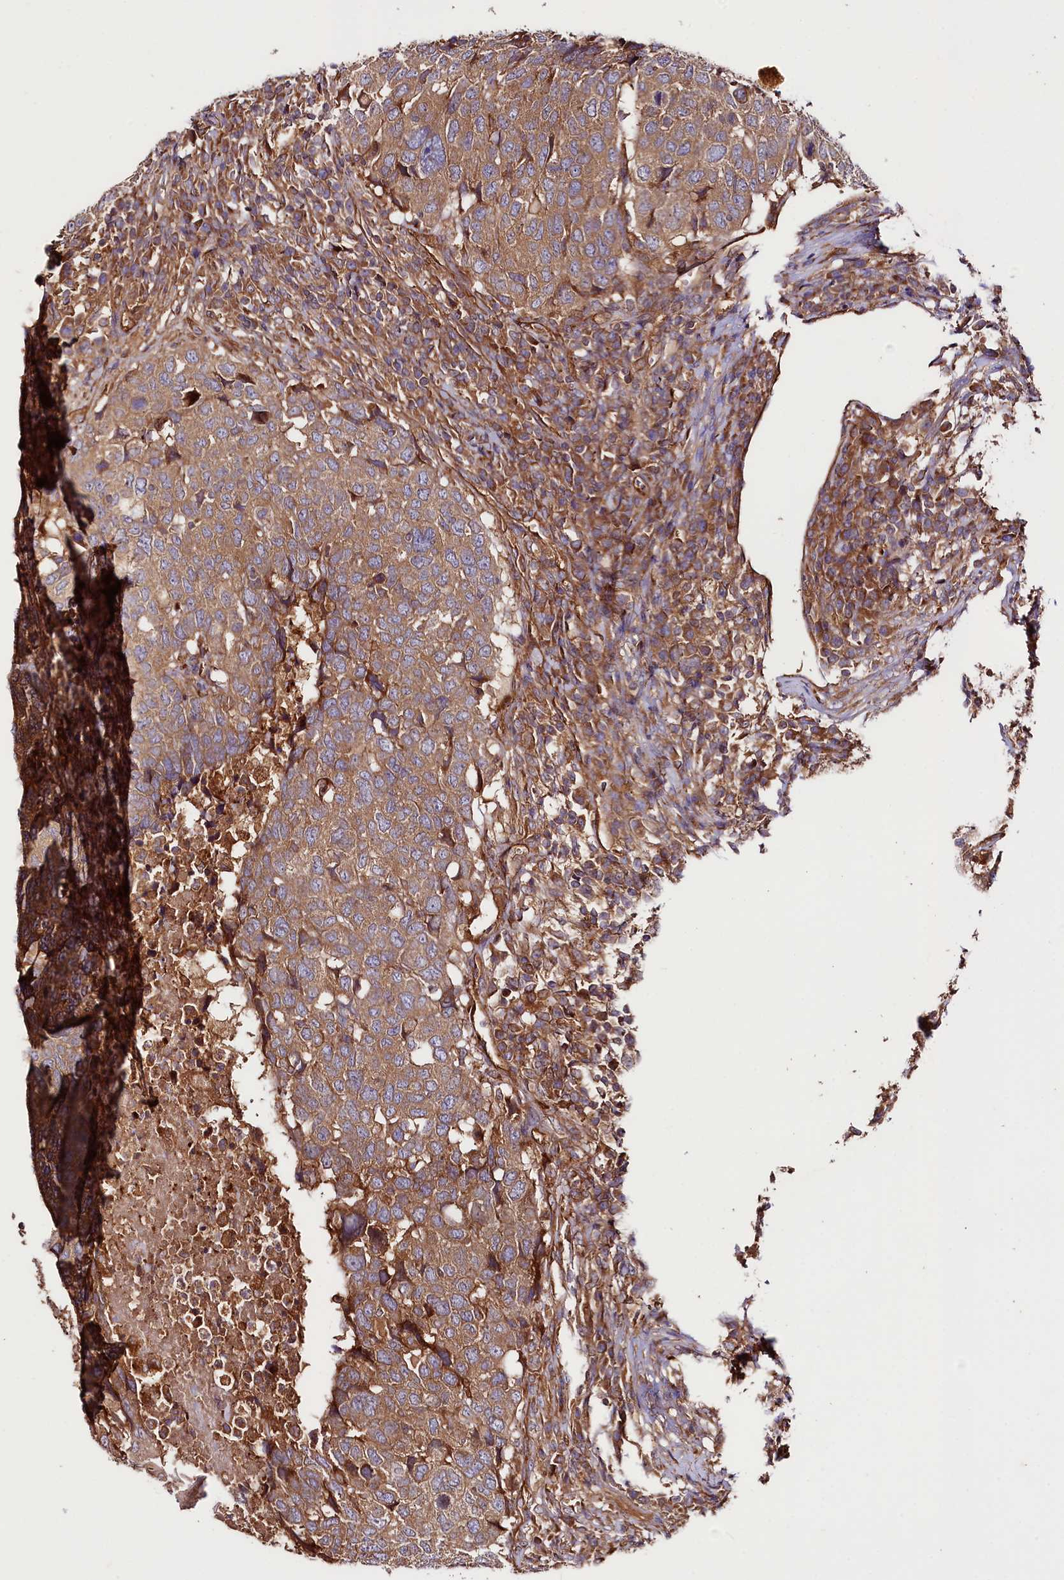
{"staining": {"intensity": "moderate", "quantity": ">75%", "location": "cytoplasmic/membranous"}, "tissue": "head and neck cancer", "cell_type": "Tumor cells", "image_type": "cancer", "snomed": [{"axis": "morphology", "description": "Squamous cell carcinoma, NOS"}, {"axis": "topography", "description": "Head-Neck"}], "caption": "An image showing moderate cytoplasmic/membranous positivity in approximately >75% of tumor cells in squamous cell carcinoma (head and neck), as visualized by brown immunohistochemical staining.", "gene": "CEP295", "patient": {"sex": "male", "age": 66}}